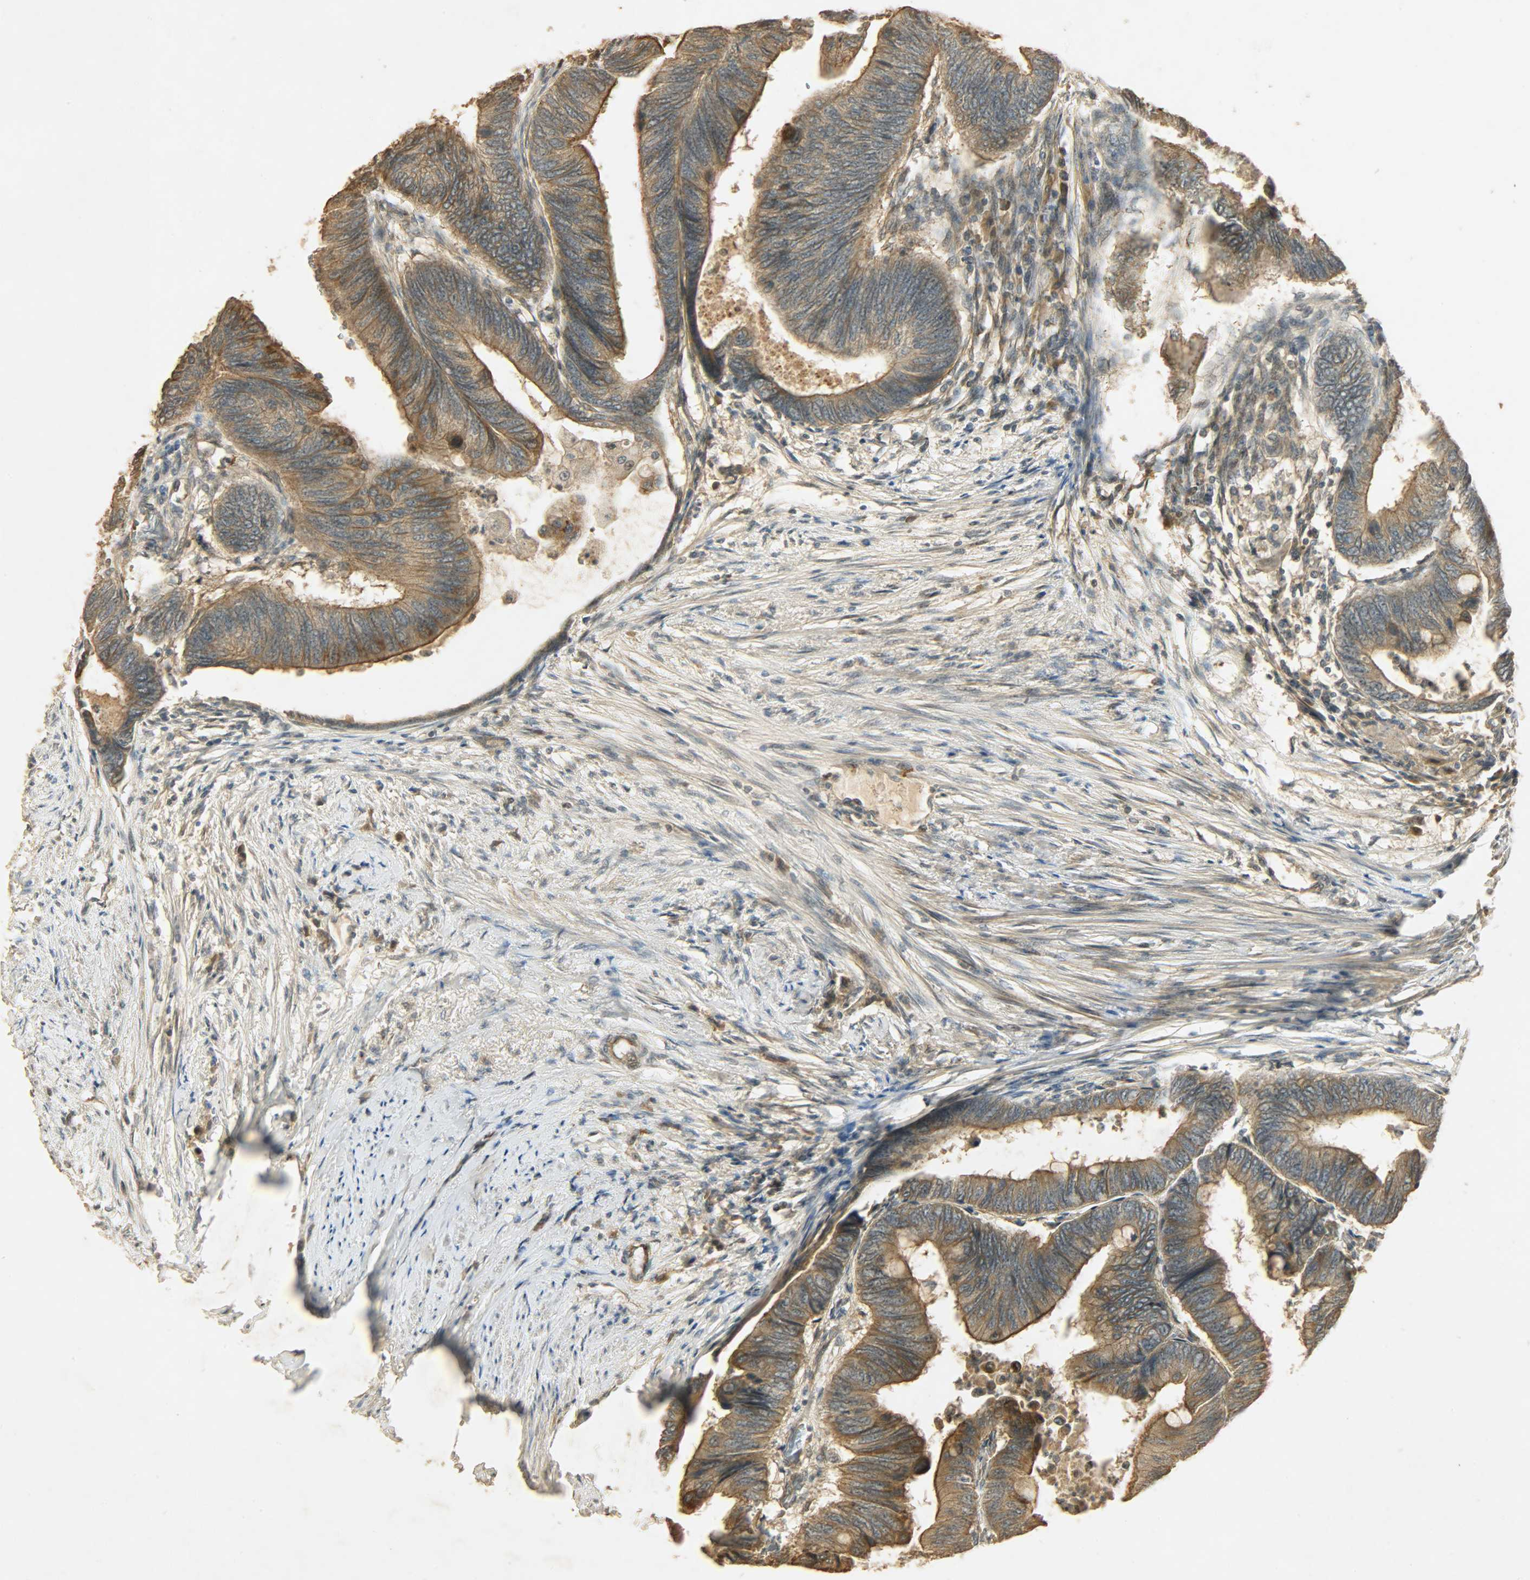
{"staining": {"intensity": "moderate", "quantity": ">75%", "location": "cytoplasmic/membranous"}, "tissue": "colorectal cancer", "cell_type": "Tumor cells", "image_type": "cancer", "snomed": [{"axis": "morphology", "description": "Normal tissue, NOS"}, {"axis": "morphology", "description": "Adenocarcinoma, NOS"}, {"axis": "topography", "description": "Rectum"}, {"axis": "topography", "description": "Peripheral nerve tissue"}], "caption": "IHC of colorectal adenocarcinoma shows medium levels of moderate cytoplasmic/membranous positivity in approximately >75% of tumor cells.", "gene": "ATP2B1", "patient": {"sex": "male", "age": 92}}